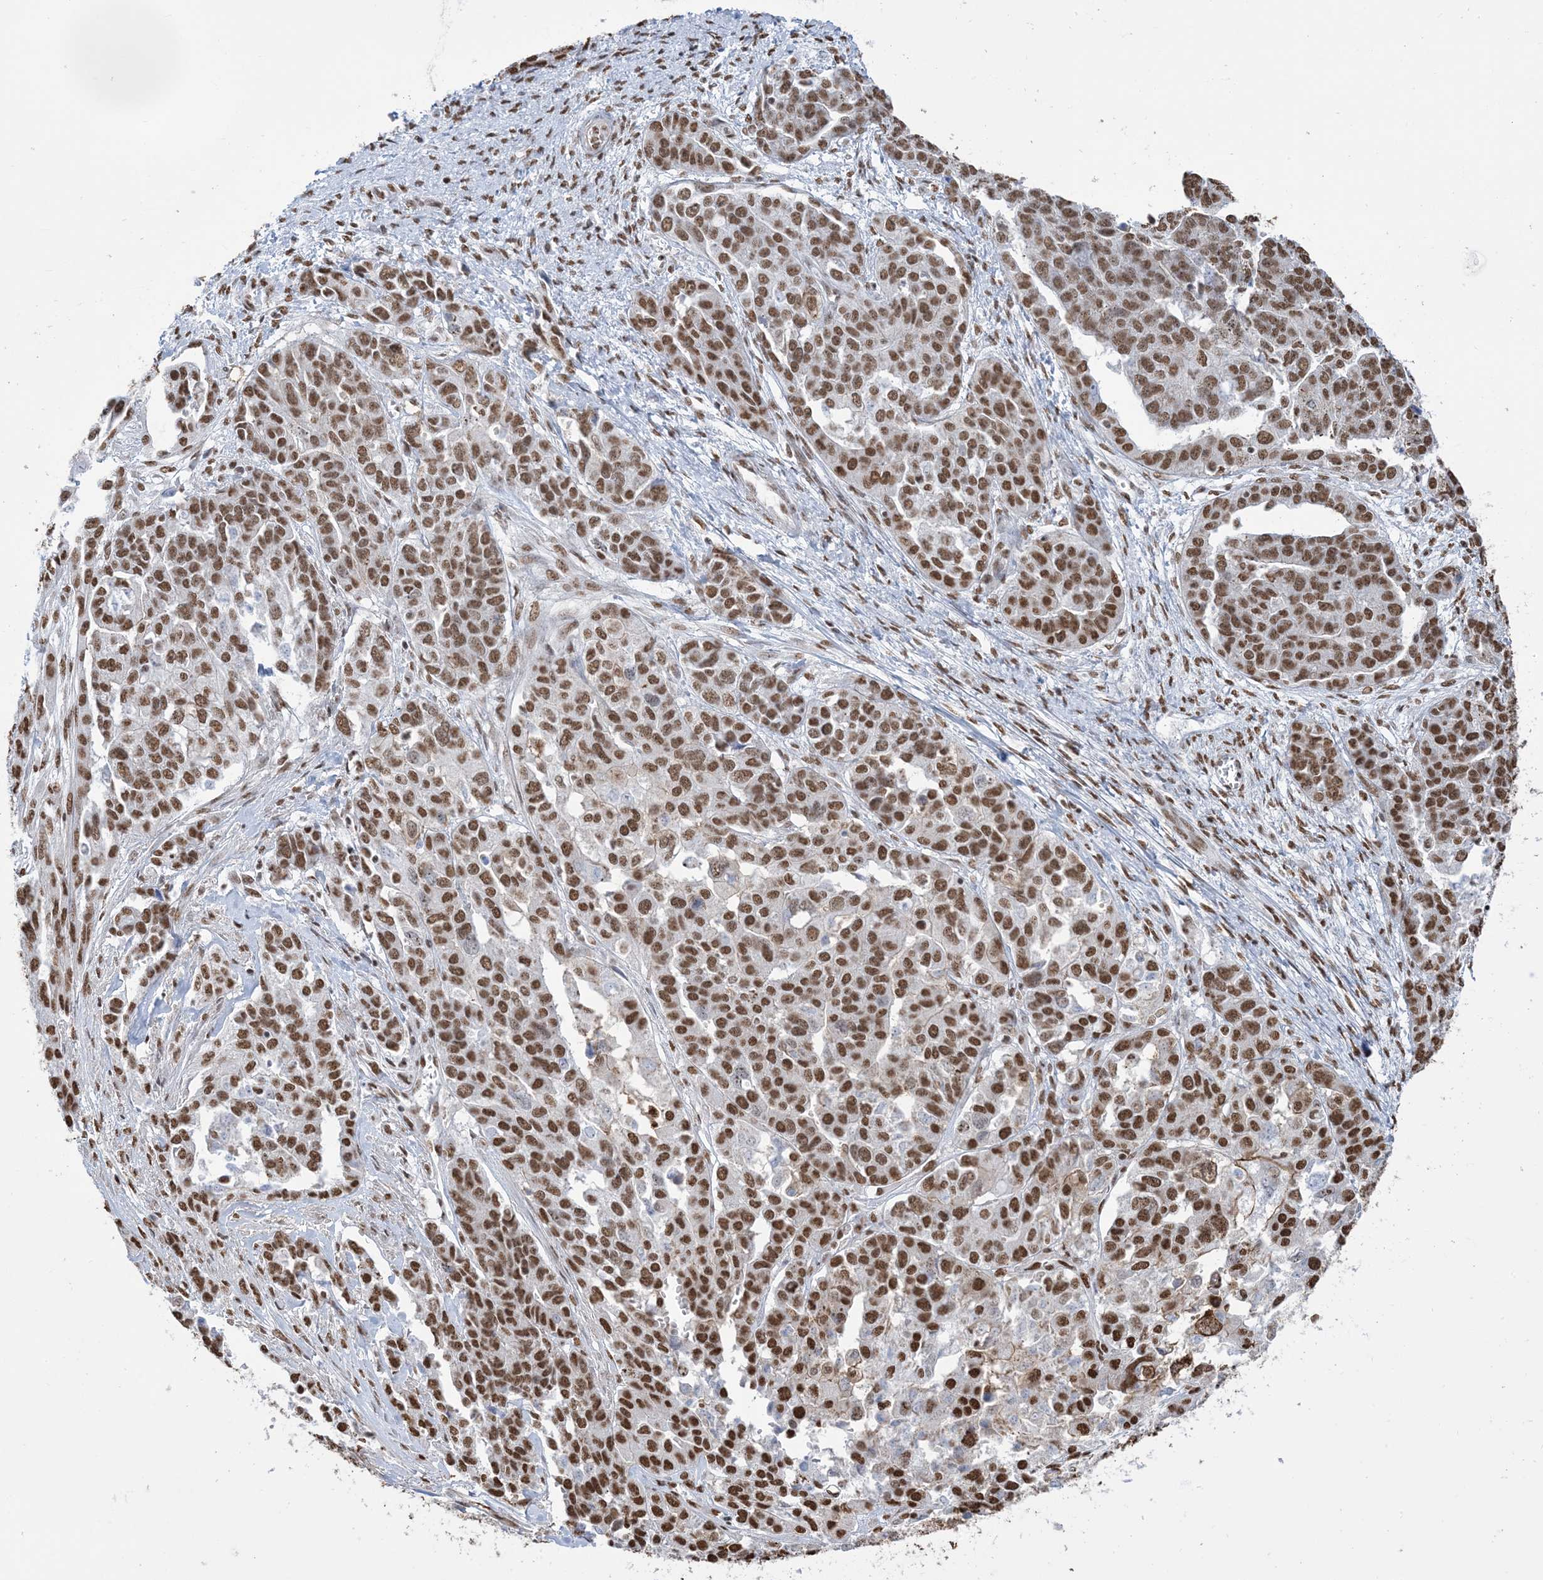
{"staining": {"intensity": "strong", "quantity": ">75%", "location": "nuclear"}, "tissue": "ovarian cancer", "cell_type": "Tumor cells", "image_type": "cancer", "snomed": [{"axis": "morphology", "description": "Cystadenocarcinoma, serous, NOS"}, {"axis": "topography", "description": "Ovary"}], "caption": "An IHC photomicrograph of neoplastic tissue is shown. Protein staining in brown highlights strong nuclear positivity in serous cystadenocarcinoma (ovarian) within tumor cells. The staining was performed using DAB (3,3'-diaminobenzidine), with brown indicating positive protein expression. Nuclei are stained blue with hematoxylin.", "gene": "ZNF792", "patient": {"sex": "female", "age": 44}}